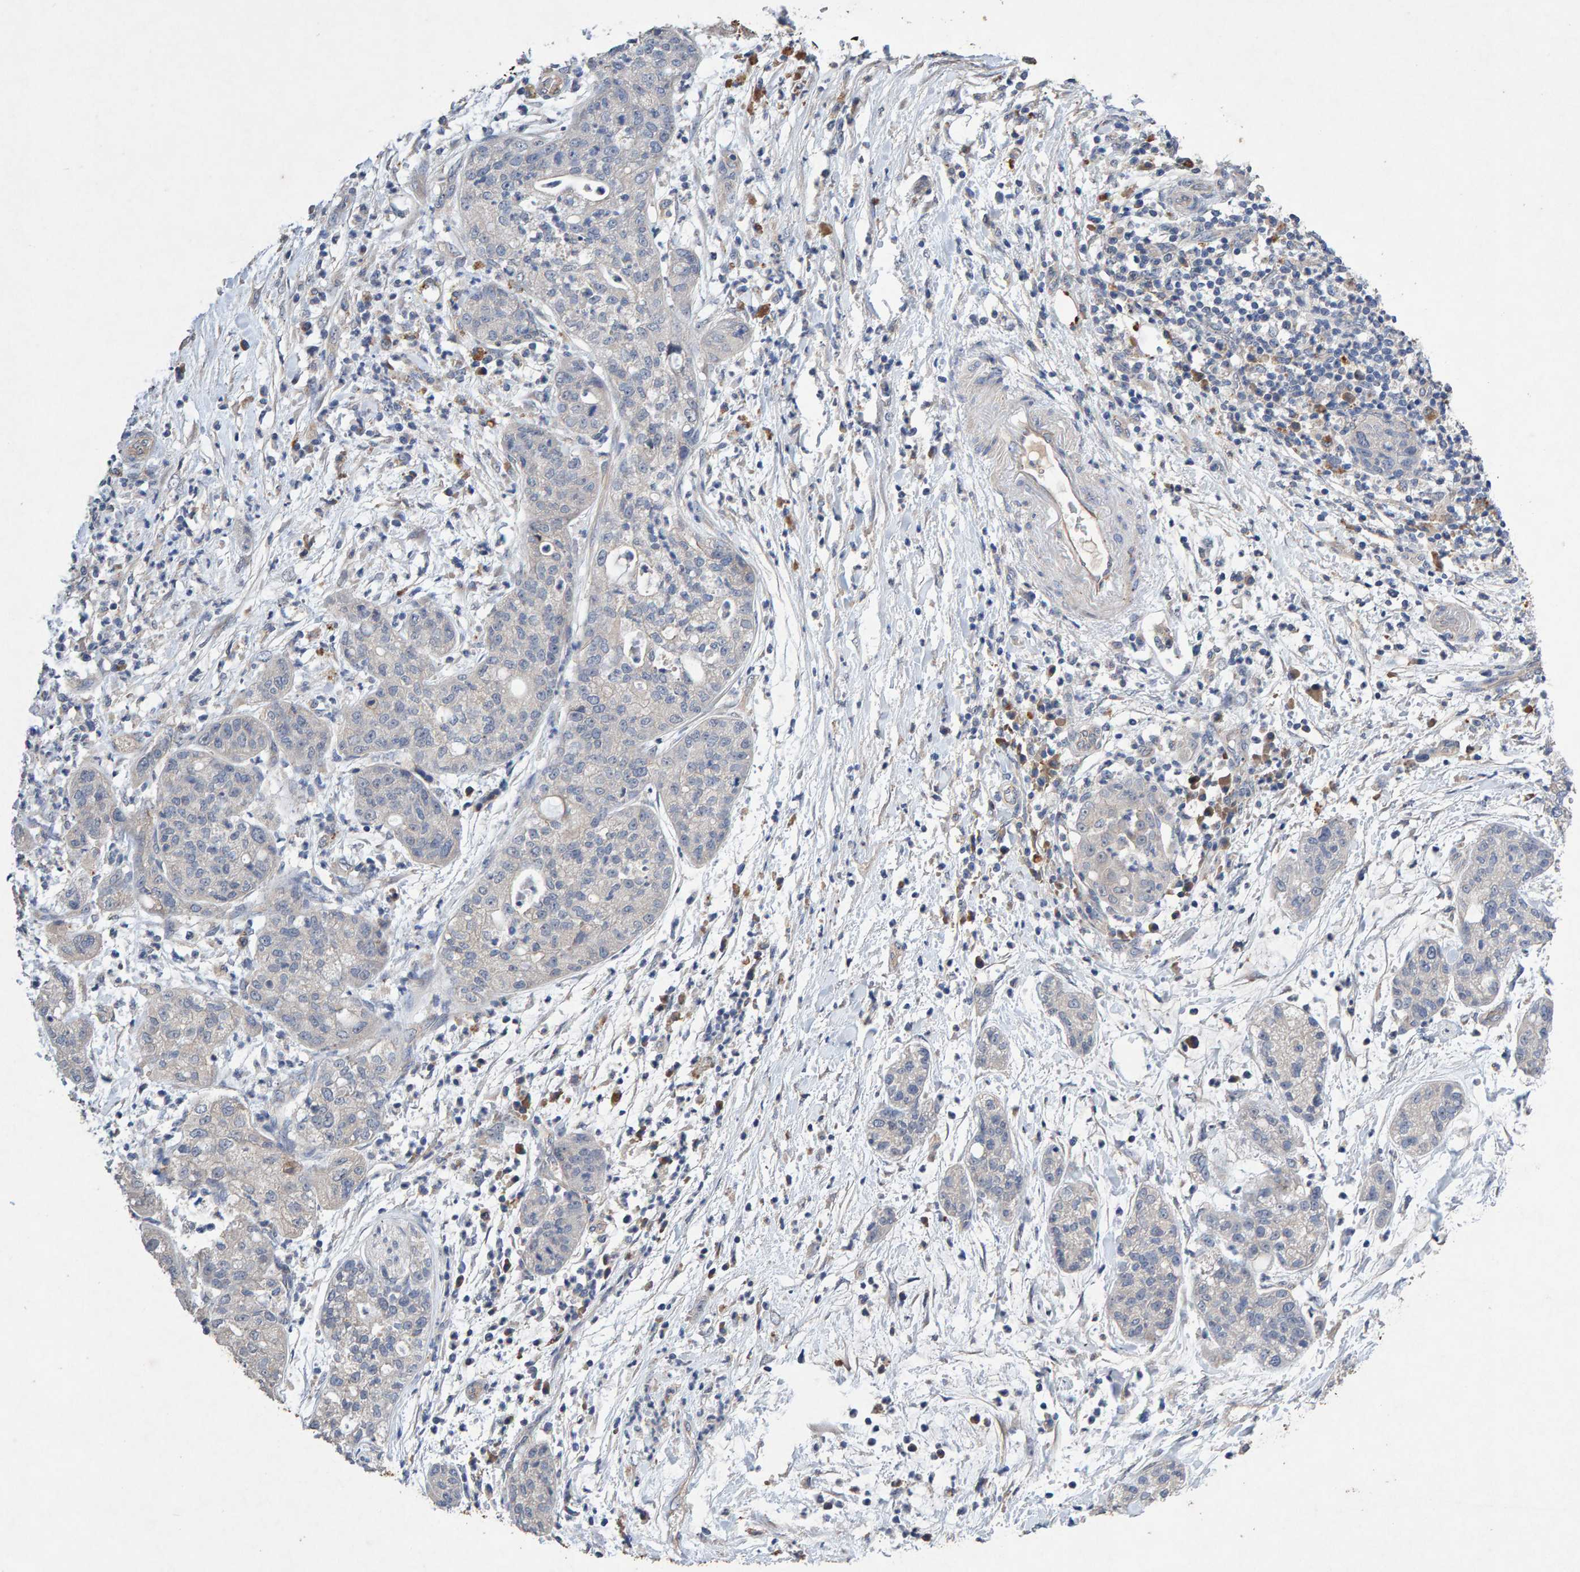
{"staining": {"intensity": "negative", "quantity": "none", "location": "none"}, "tissue": "pancreatic cancer", "cell_type": "Tumor cells", "image_type": "cancer", "snomed": [{"axis": "morphology", "description": "Adenocarcinoma, NOS"}, {"axis": "topography", "description": "Pancreas"}], "caption": "High magnification brightfield microscopy of pancreatic adenocarcinoma stained with DAB (3,3'-diaminobenzidine) (brown) and counterstained with hematoxylin (blue): tumor cells show no significant staining.", "gene": "EFR3A", "patient": {"sex": "female", "age": 78}}